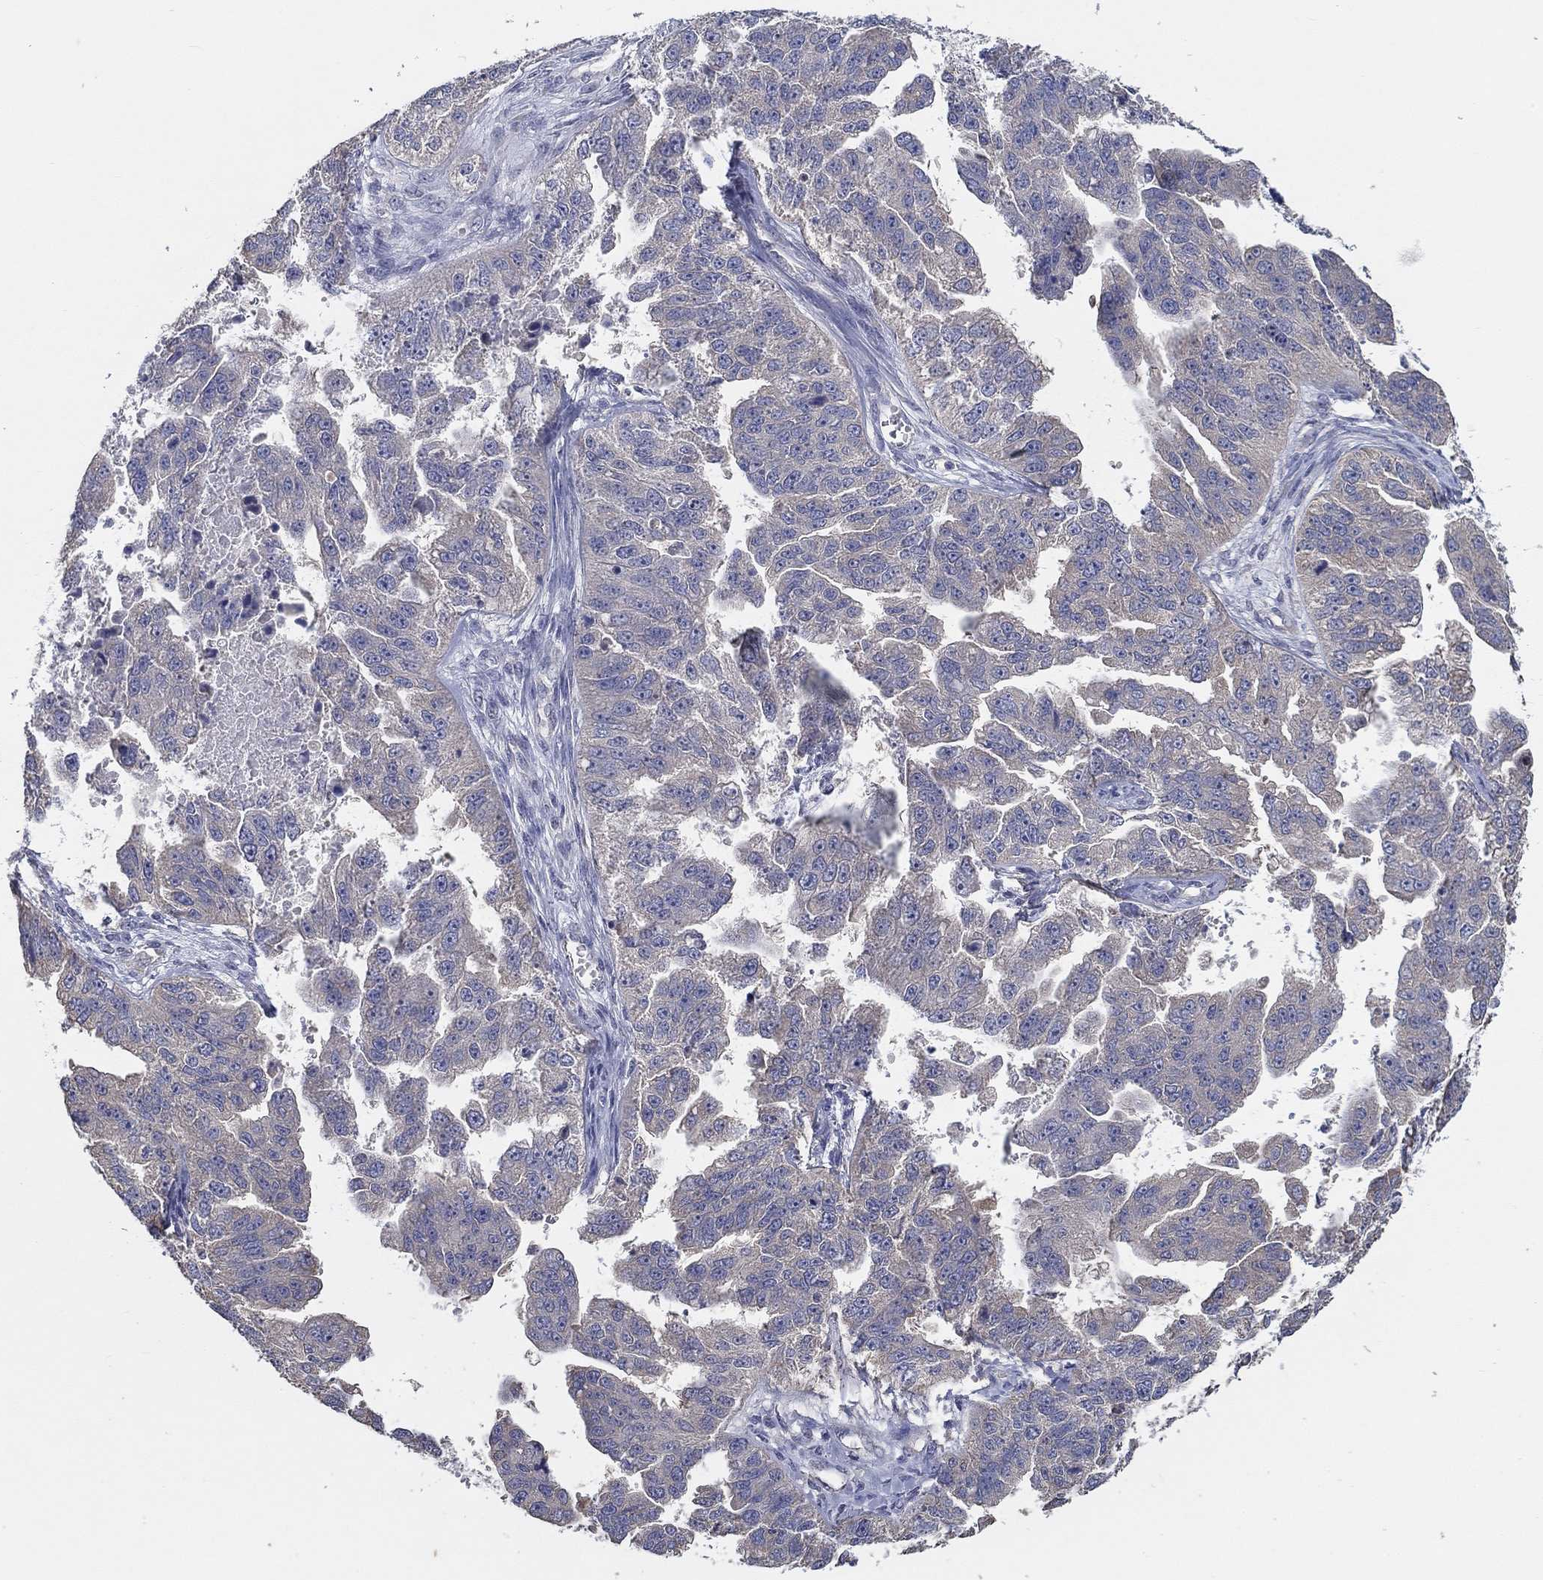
{"staining": {"intensity": "negative", "quantity": "none", "location": "none"}, "tissue": "ovarian cancer", "cell_type": "Tumor cells", "image_type": "cancer", "snomed": [{"axis": "morphology", "description": "Cystadenocarcinoma, serous, NOS"}, {"axis": "topography", "description": "Ovary"}], "caption": "This is a micrograph of immunohistochemistry staining of ovarian cancer, which shows no staining in tumor cells.", "gene": "DOCK3", "patient": {"sex": "female", "age": 58}}